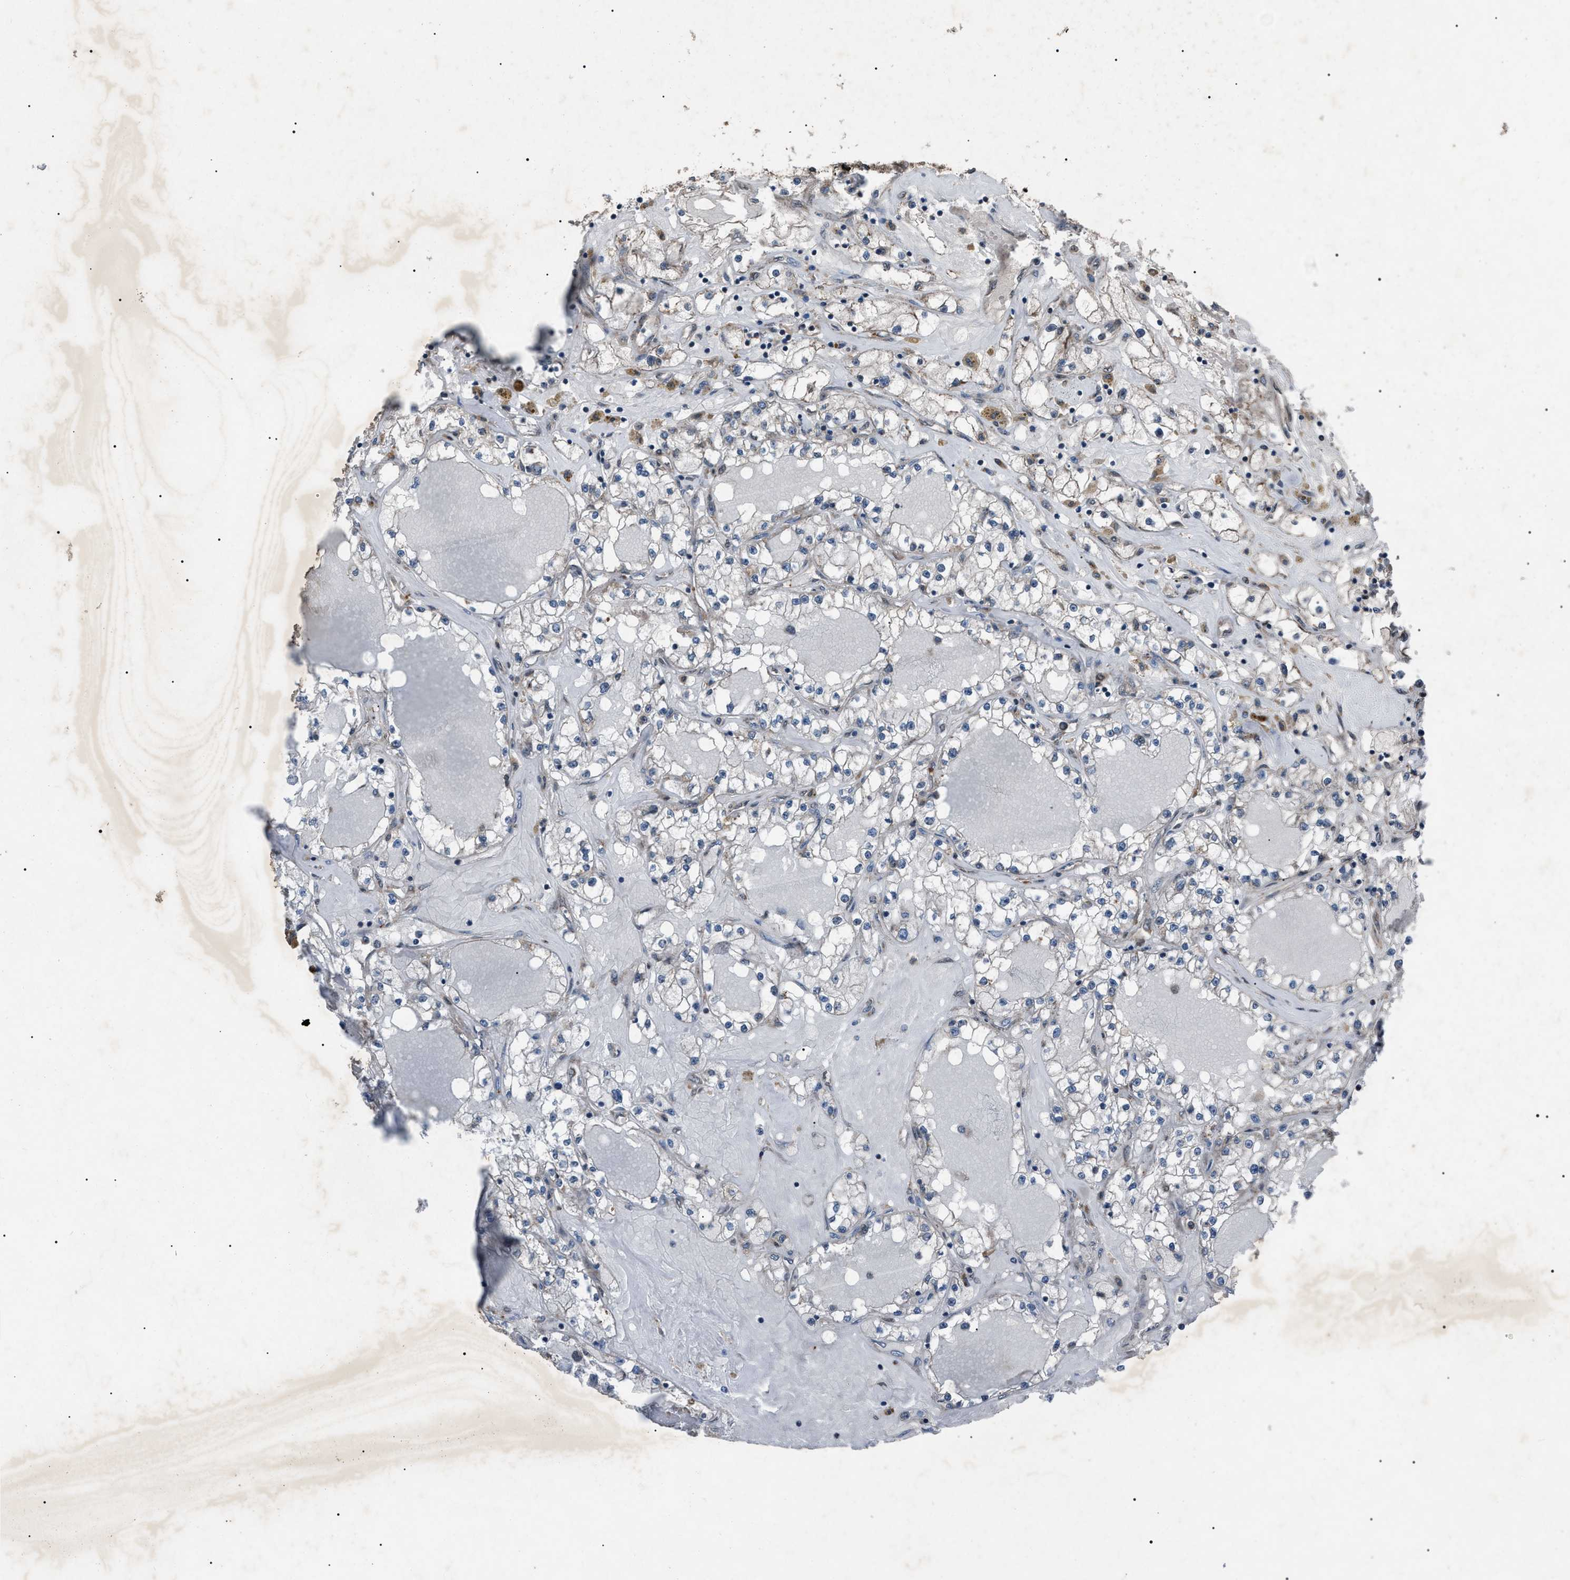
{"staining": {"intensity": "moderate", "quantity": "<25%", "location": "cytoplasmic/membranous"}, "tissue": "renal cancer", "cell_type": "Tumor cells", "image_type": "cancer", "snomed": [{"axis": "morphology", "description": "Adenocarcinoma, NOS"}, {"axis": "topography", "description": "Kidney"}], "caption": "Human renal cancer stained with a brown dye shows moderate cytoplasmic/membranous positive staining in about <25% of tumor cells.", "gene": "ZFAND2A", "patient": {"sex": "male", "age": 56}}